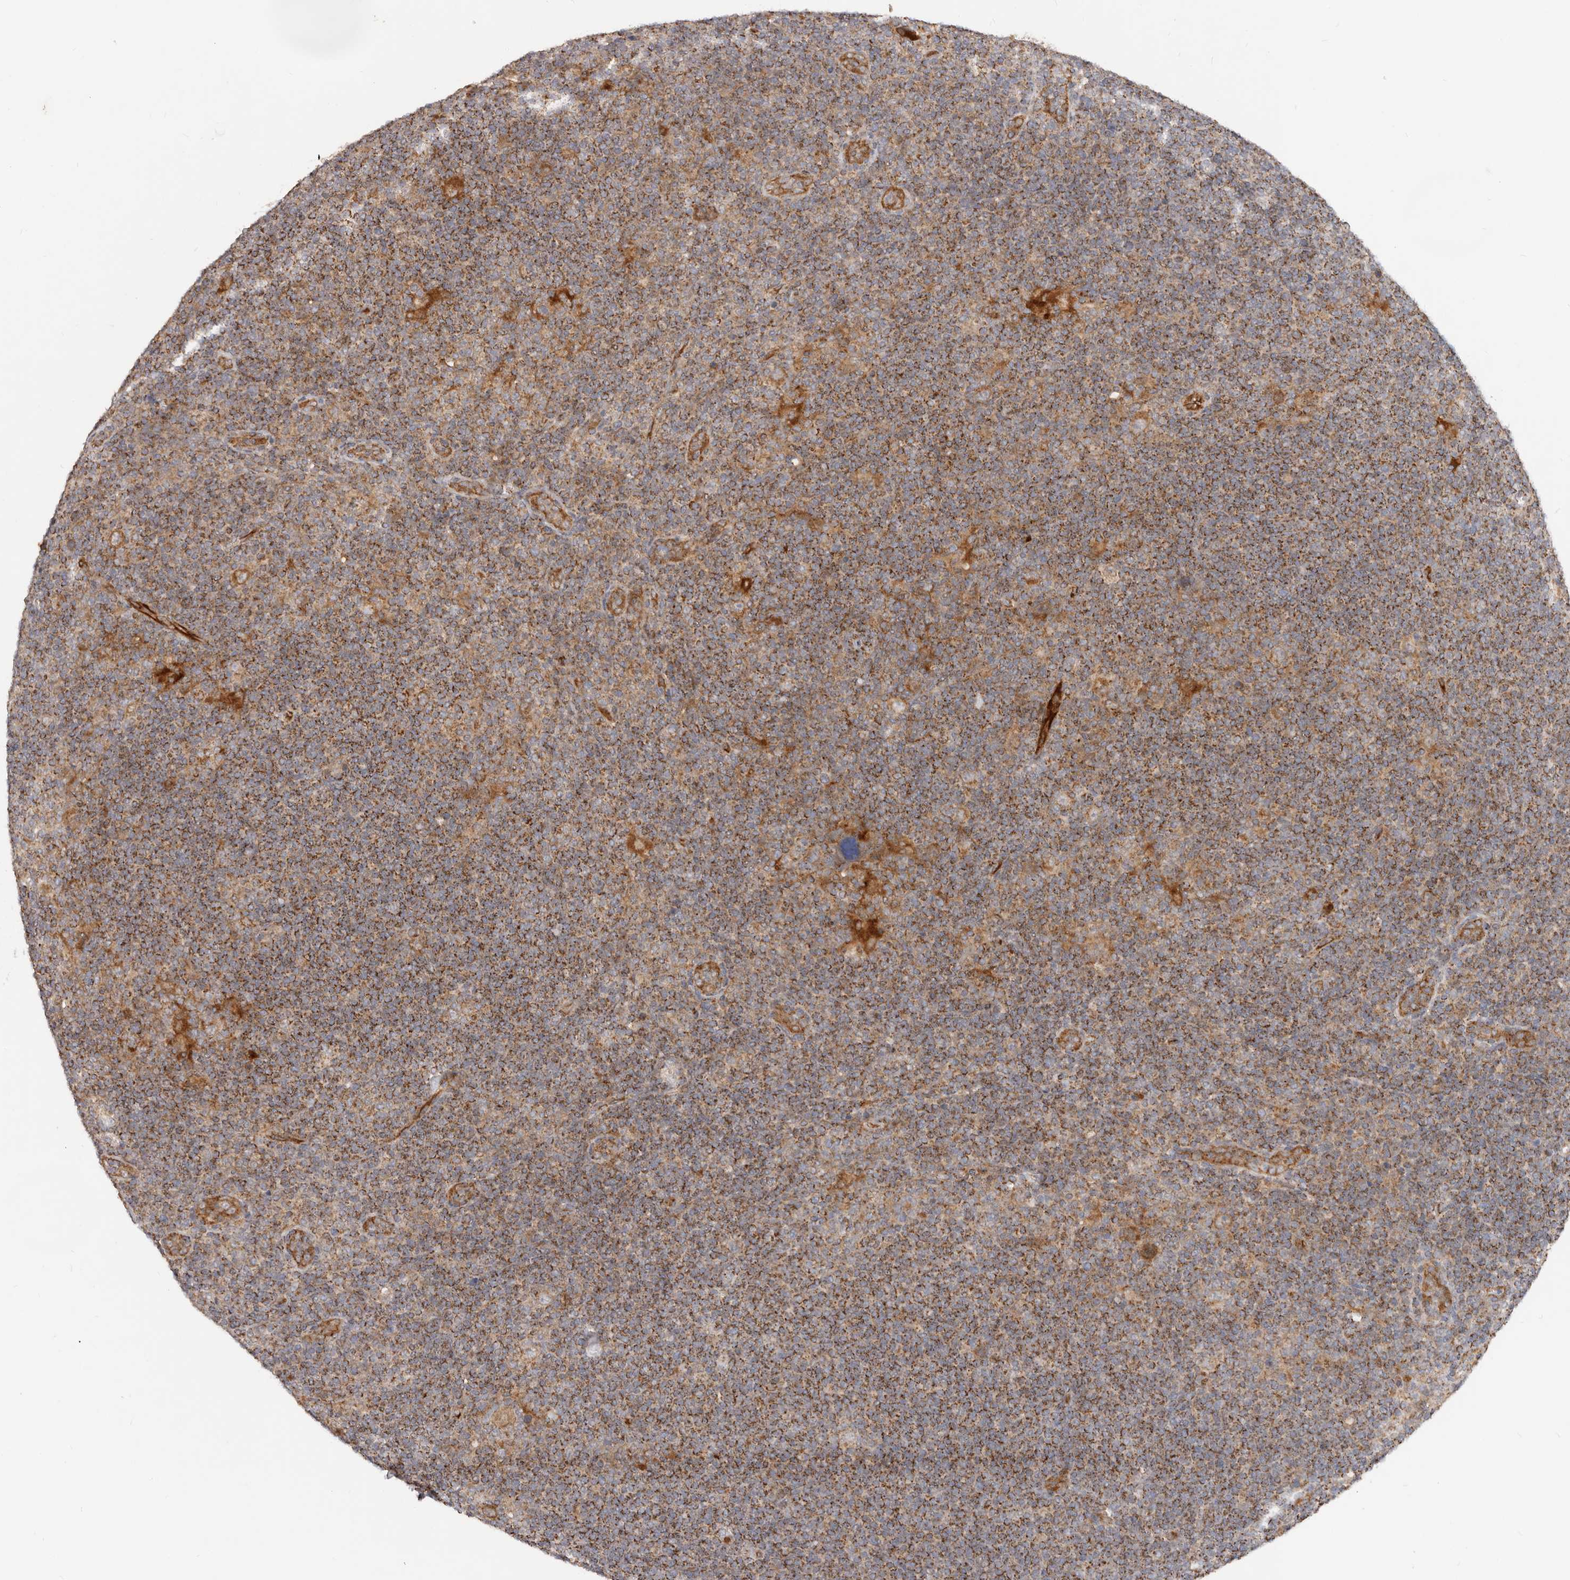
{"staining": {"intensity": "moderate", "quantity": ">75%", "location": "cytoplasmic/membranous"}, "tissue": "lymphoma", "cell_type": "Tumor cells", "image_type": "cancer", "snomed": [{"axis": "morphology", "description": "Hodgkin's disease, NOS"}, {"axis": "topography", "description": "Lymph node"}], "caption": "This image demonstrates Hodgkin's disease stained with immunohistochemistry to label a protein in brown. The cytoplasmic/membranous of tumor cells show moderate positivity for the protein. Nuclei are counter-stained blue.", "gene": "USP49", "patient": {"sex": "female", "age": 57}}